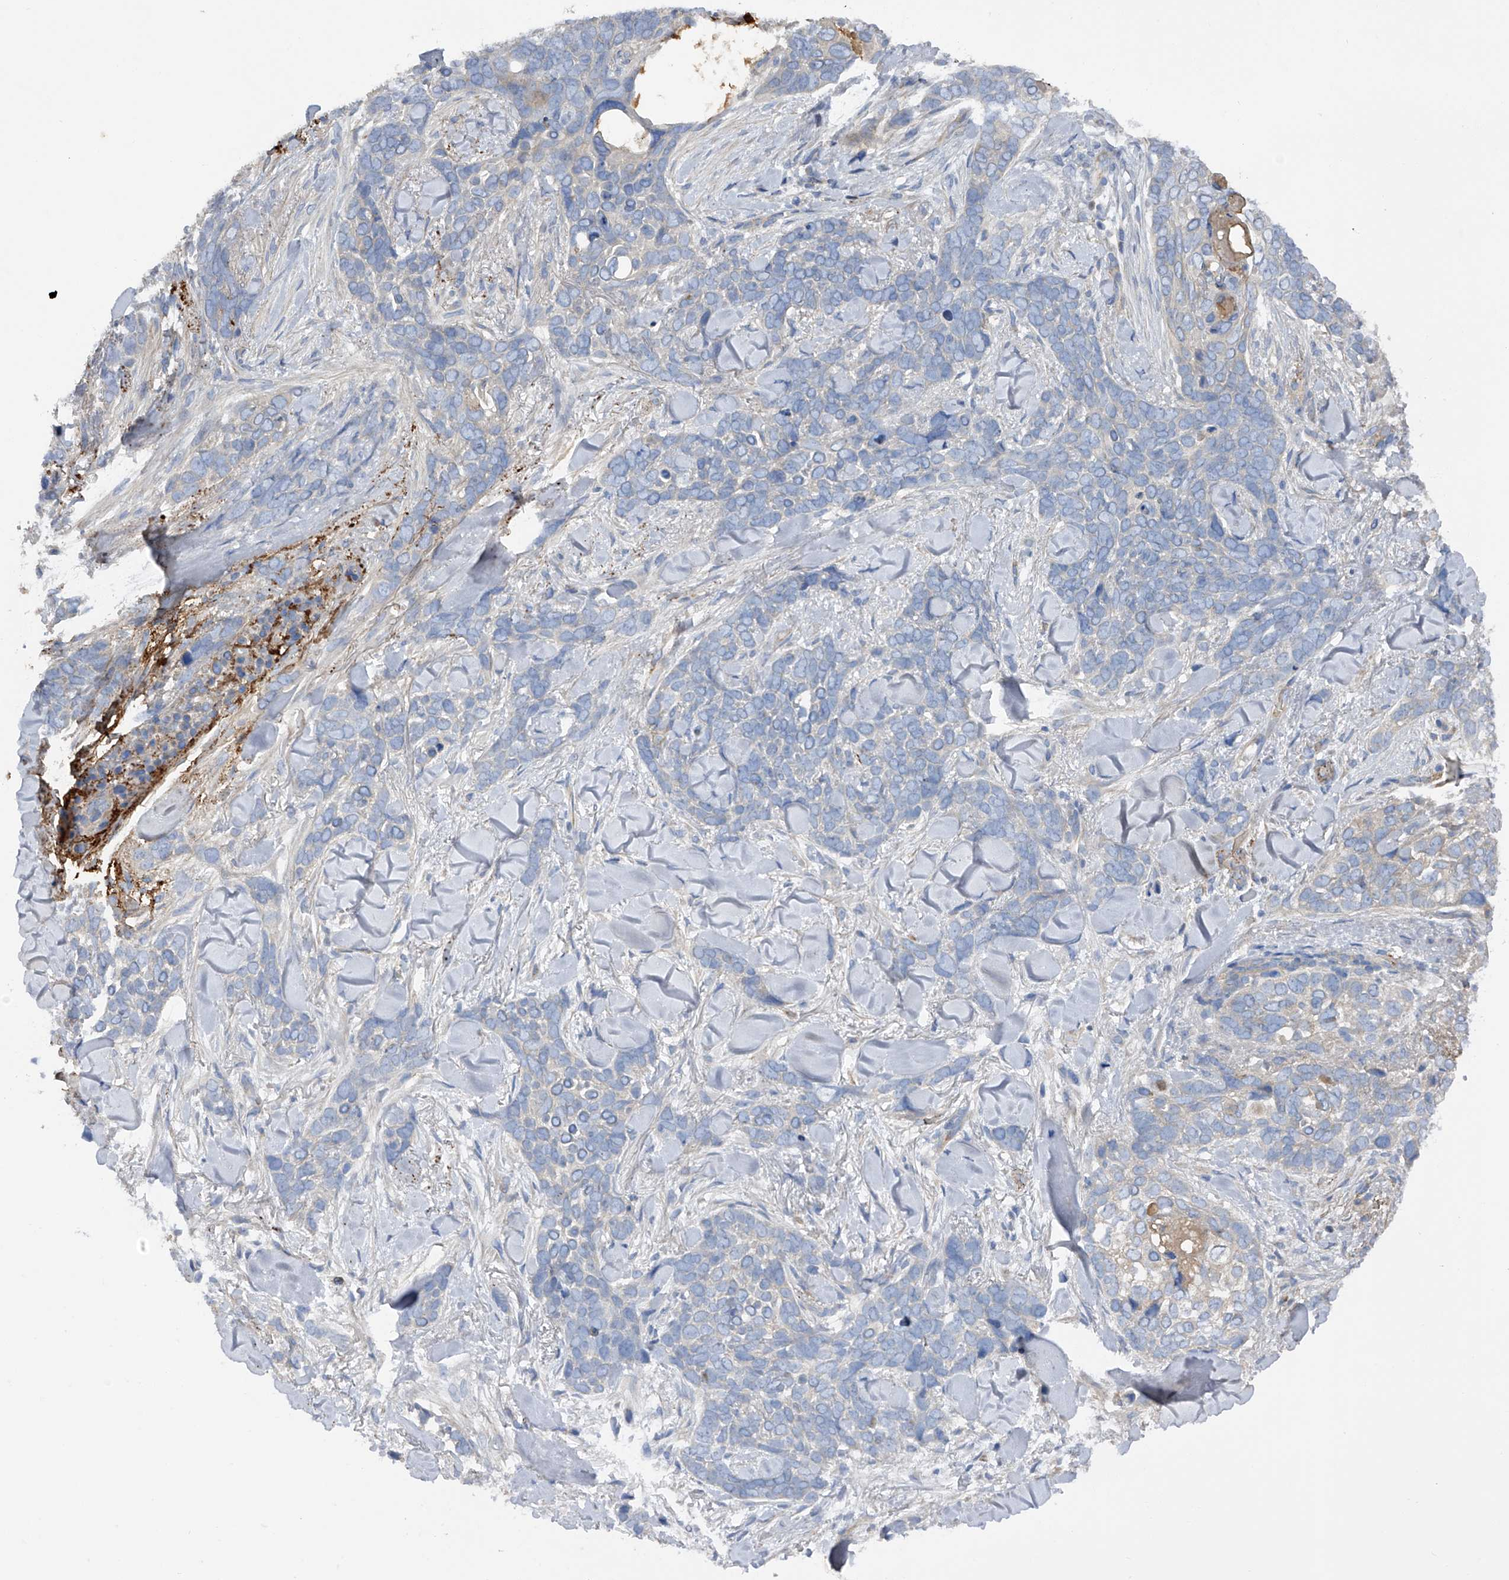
{"staining": {"intensity": "negative", "quantity": "none", "location": "none"}, "tissue": "skin cancer", "cell_type": "Tumor cells", "image_type": "cancer", "snomed": [{"axis": "morphology", "description": "Basal cell carcinoma"}, {"axis": "topography", "description": "Skin"}], "caption": "The micrograph reveals no staining of tumor cells in skin cancer (basal cell carcinoma).", "gene": "RWDD2A", "patient": {"sex": "female", "age": 82}}